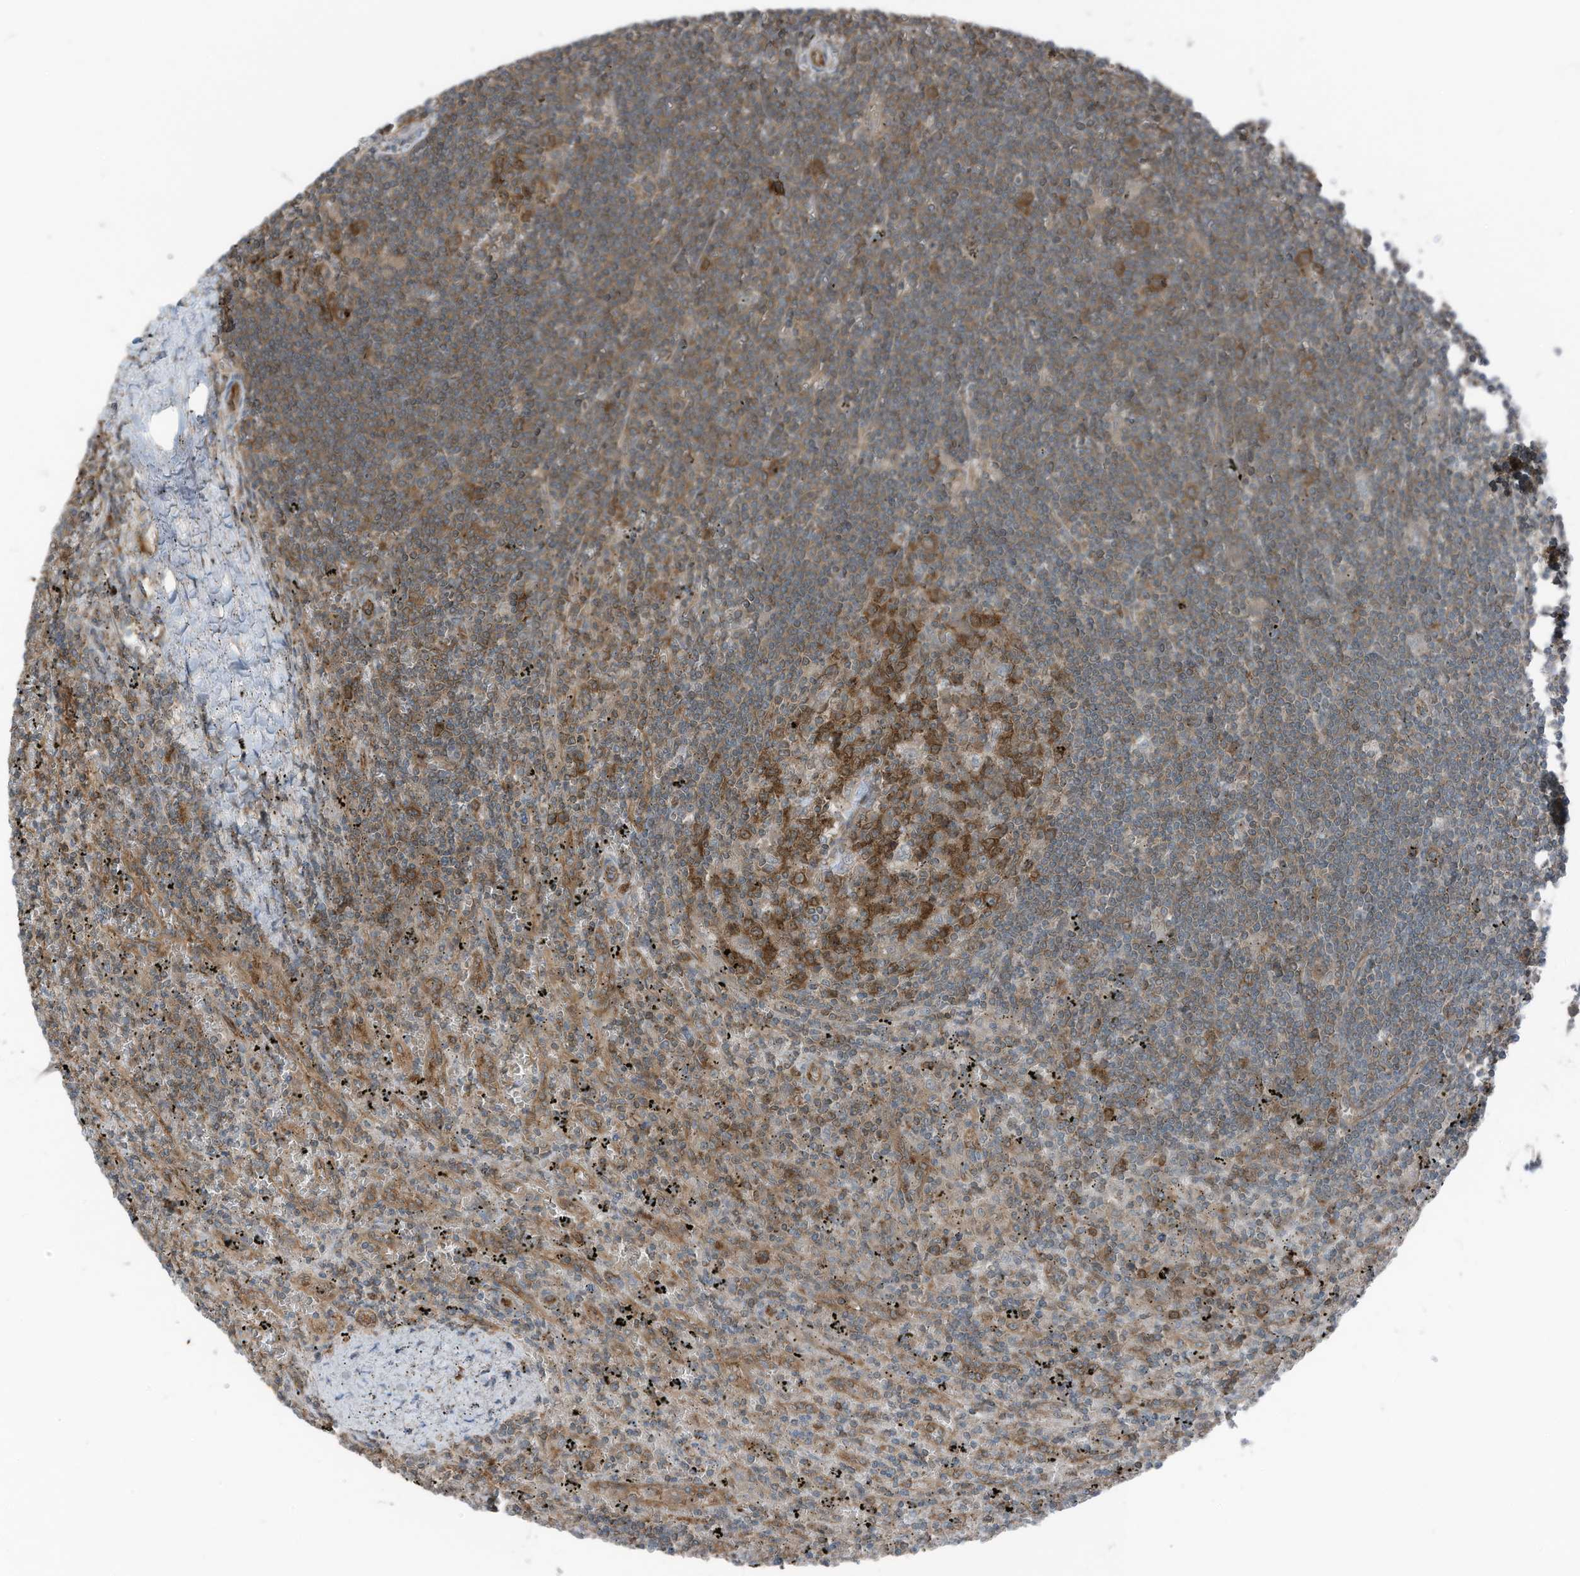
{"staining": {"intensity": "moderate", "quantity": "<25%", "location": "cytoplasmic/membranous"}, "tissue": "lymphoma", "cell_type": "Tumor cells", "image_type": "cancer", "snomed": [{"axis": "morphology", "description": "Malignant lymphoma, non-Hodgkin's type, Low grade"}, {"axis": "topography", "description": "Spleen"}], "caption": "A high-resolution photomicrograph shows IHC staining of lymphoma, which shows moderate cytoplasmic/membranous staining in approximately <25% of tumor cells. The staining was performed using DAB (3,3'-diaminobenzidine) to visualize the protein expression in brown, while the nuclei were stained in blue with hematoxylin (Magnification: 20x).", "gene": "TXNDC9", "patient": {"sex": "male", "age": 76}}